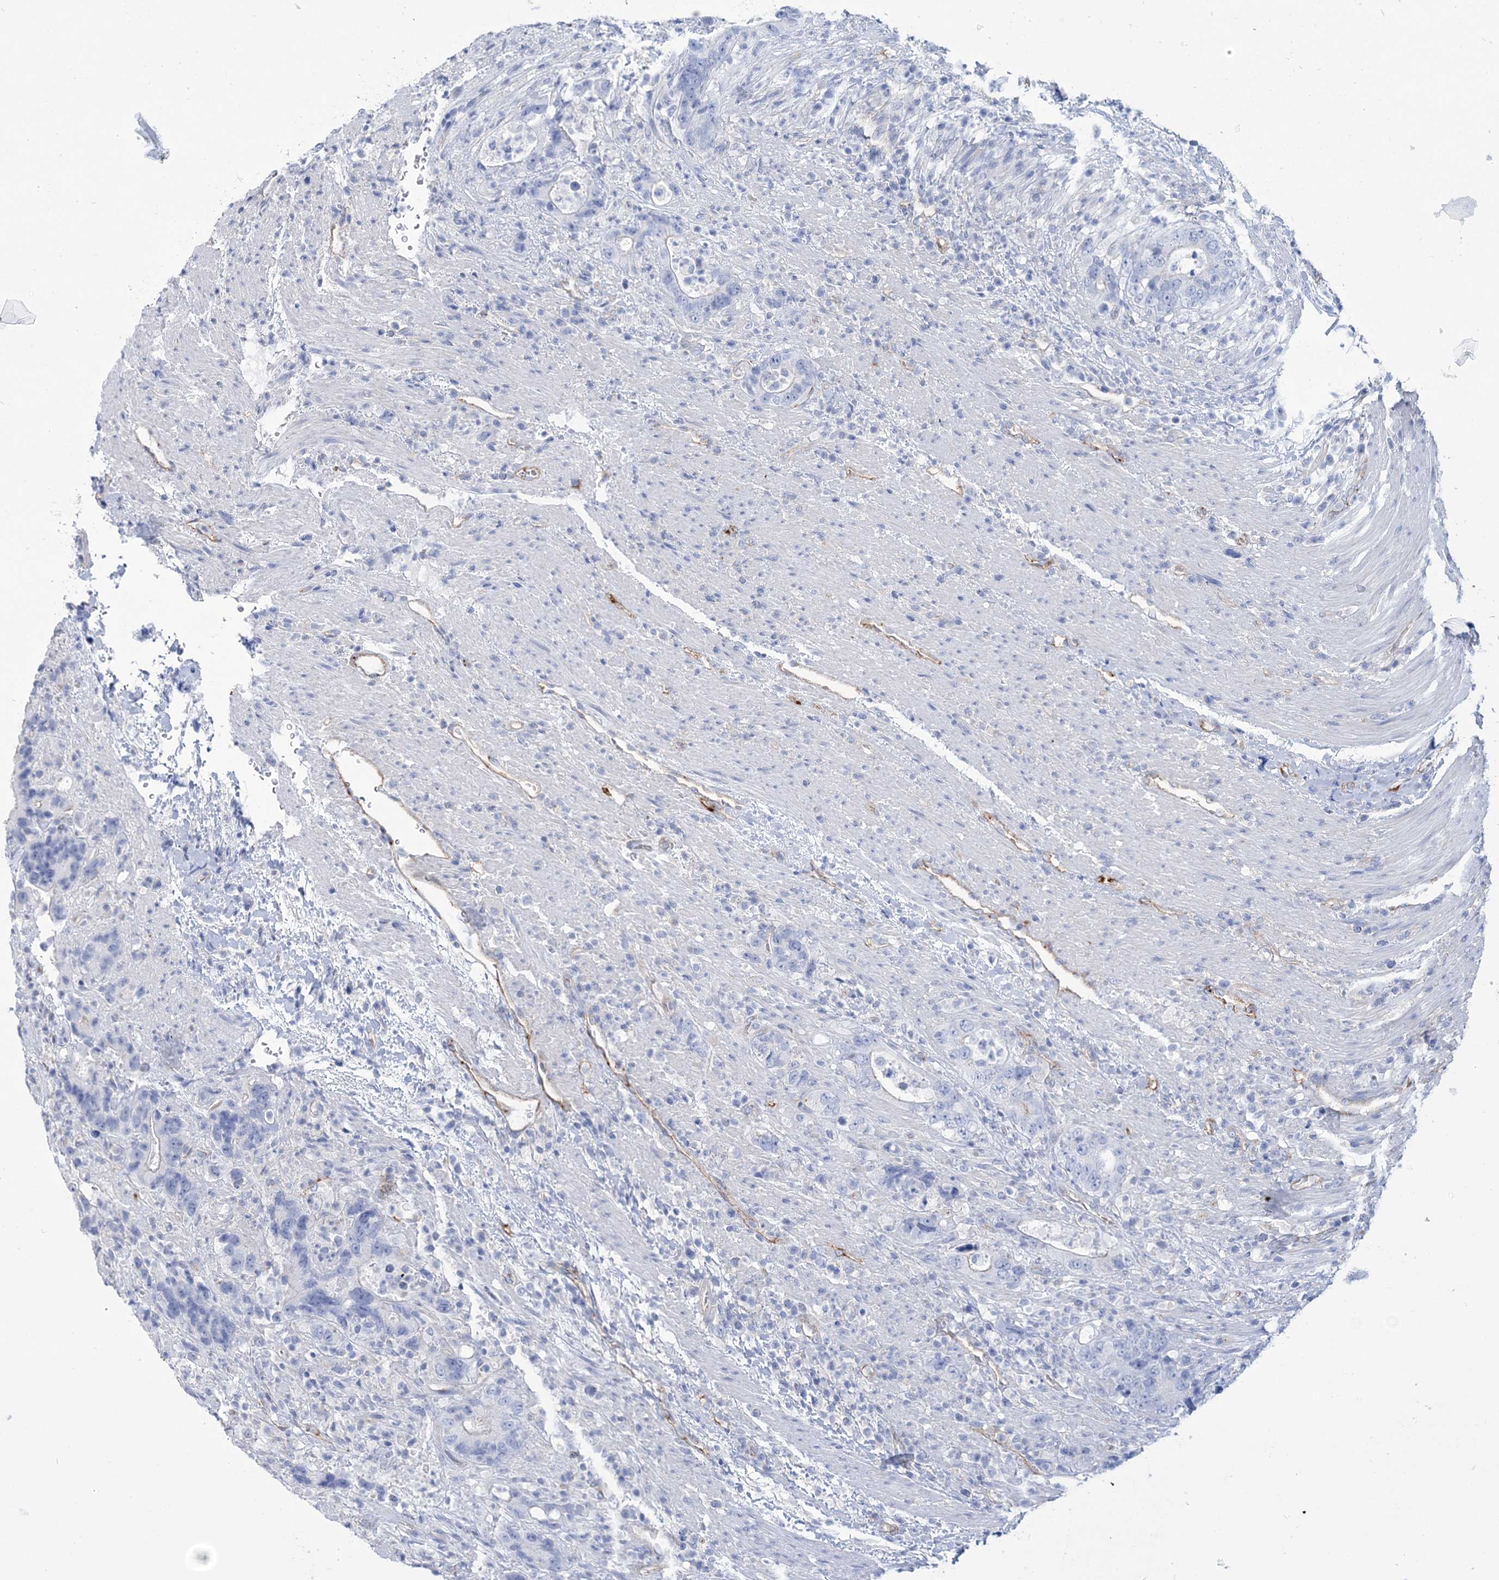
{"staining": {"intensity": "negative", "quantity": "none", "location": "none"}, "tissue": "colorectal cancer", "cell_type": "Tumor cells", "image_type": "cancer", "snomed": [{"axis": "morphology", "description": "Adenocarcinoma, NOS"}, {"axis": "topography", "description": "Colon"}], "caption": "Human adenocarcinoma (colorectal) stained for a protein using IHC exhibits no positivity in tumor cells.", "gene": "RAB11FIP5", "patient": {"sex": "female", "age": 75}}